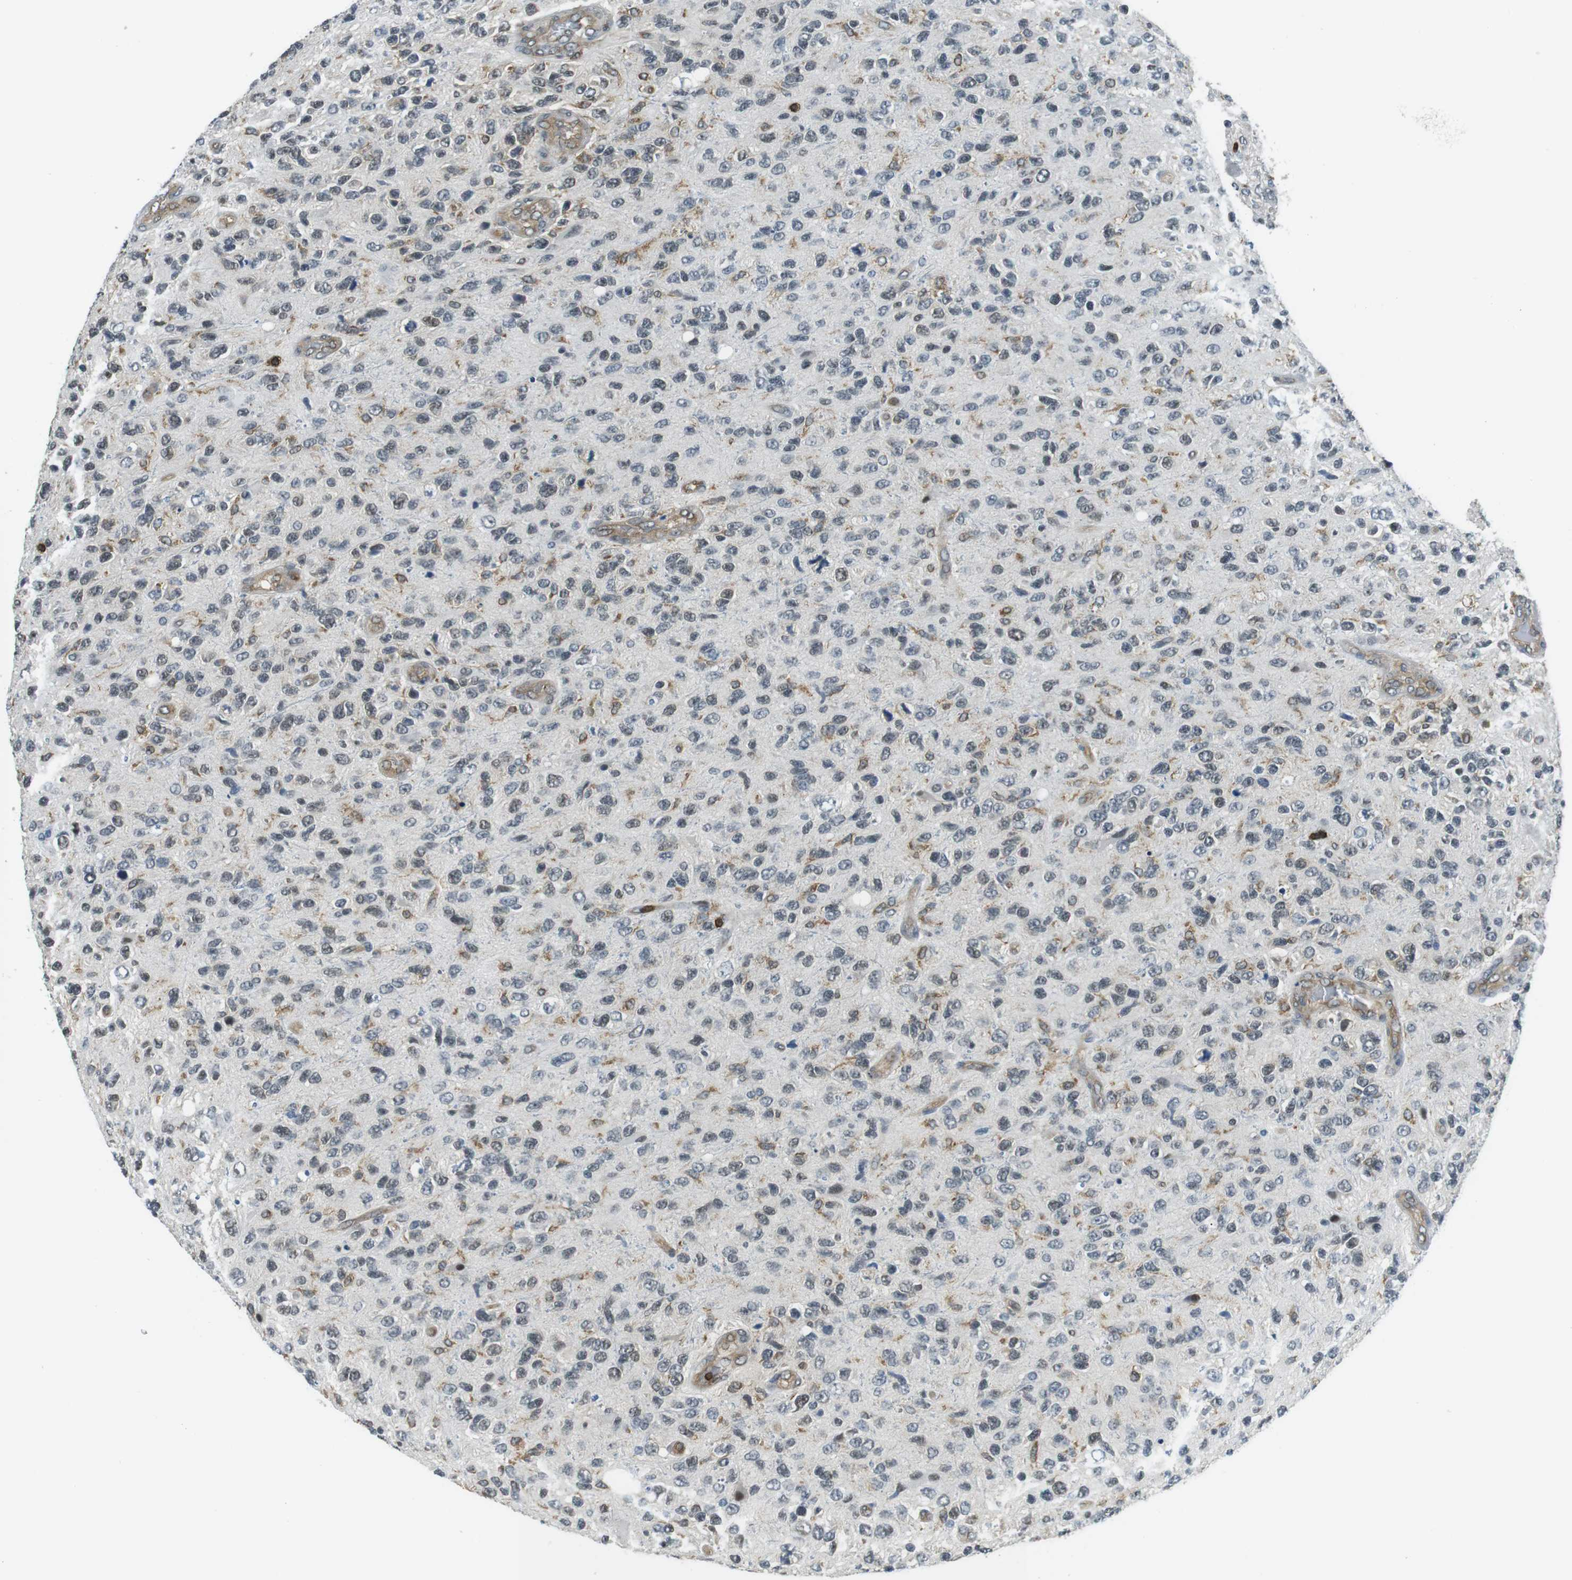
{"staining": {"intensity": "weak", "quantity": "<25%", "location": "nuclear"}, "tissue": "glioma", "cell_type": "Tumor cells", "image_type": "cancer", "snomed": [{"axis": "morphology", "description": "Glioma, malignant, High grade"}, {"axis": "topography", "description": "Brain"}], "caption": "Immunohistochemistry photomicrograph of high-grade glioma (malignant) stained for a protein (brown), which shows no staining in tumor cells.", "gene": "STK10", "patient": {"sex": "female", "age": 58}}